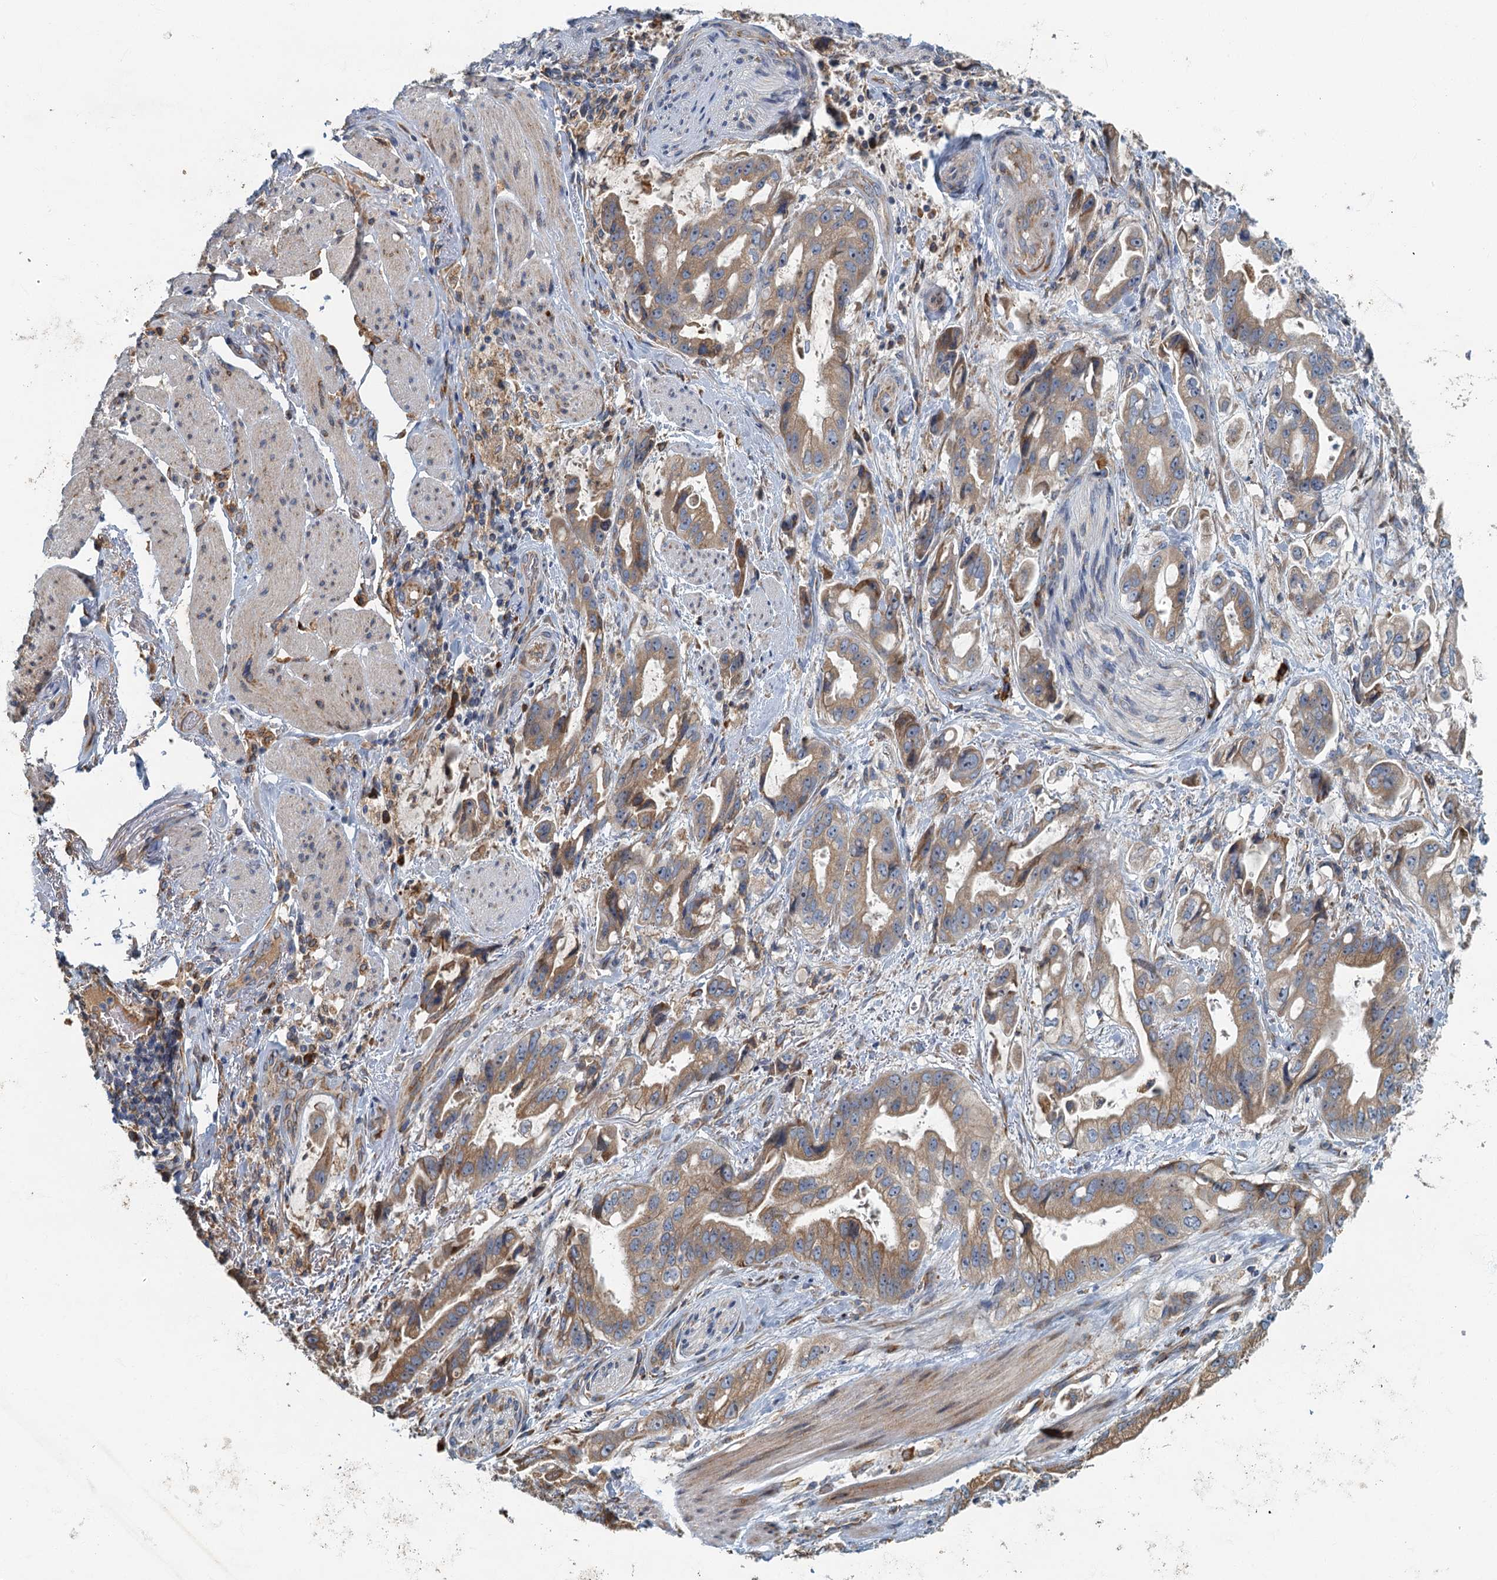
{"staining": {"intensity": "moderate", "quantity": ">75%", "location": "cytoplasmic/membranous"}, "tissue": "stomach cancer", "cell_type": "Tumor cells", "image_type": "cancer", "snomed": [{"axis": "morphology", "description": "Adenocarcinoma, NOS"}, {"axis": "topography", "description": "Stomach"}], "caption": "Protein staining of adenocarcinoma (stomach) tissue displays moderate cytoplasmic/membranous expression in about >75% of tumor cells.", "gene": "SPDYC", "patient": {"sex": "male", "age": 62}}